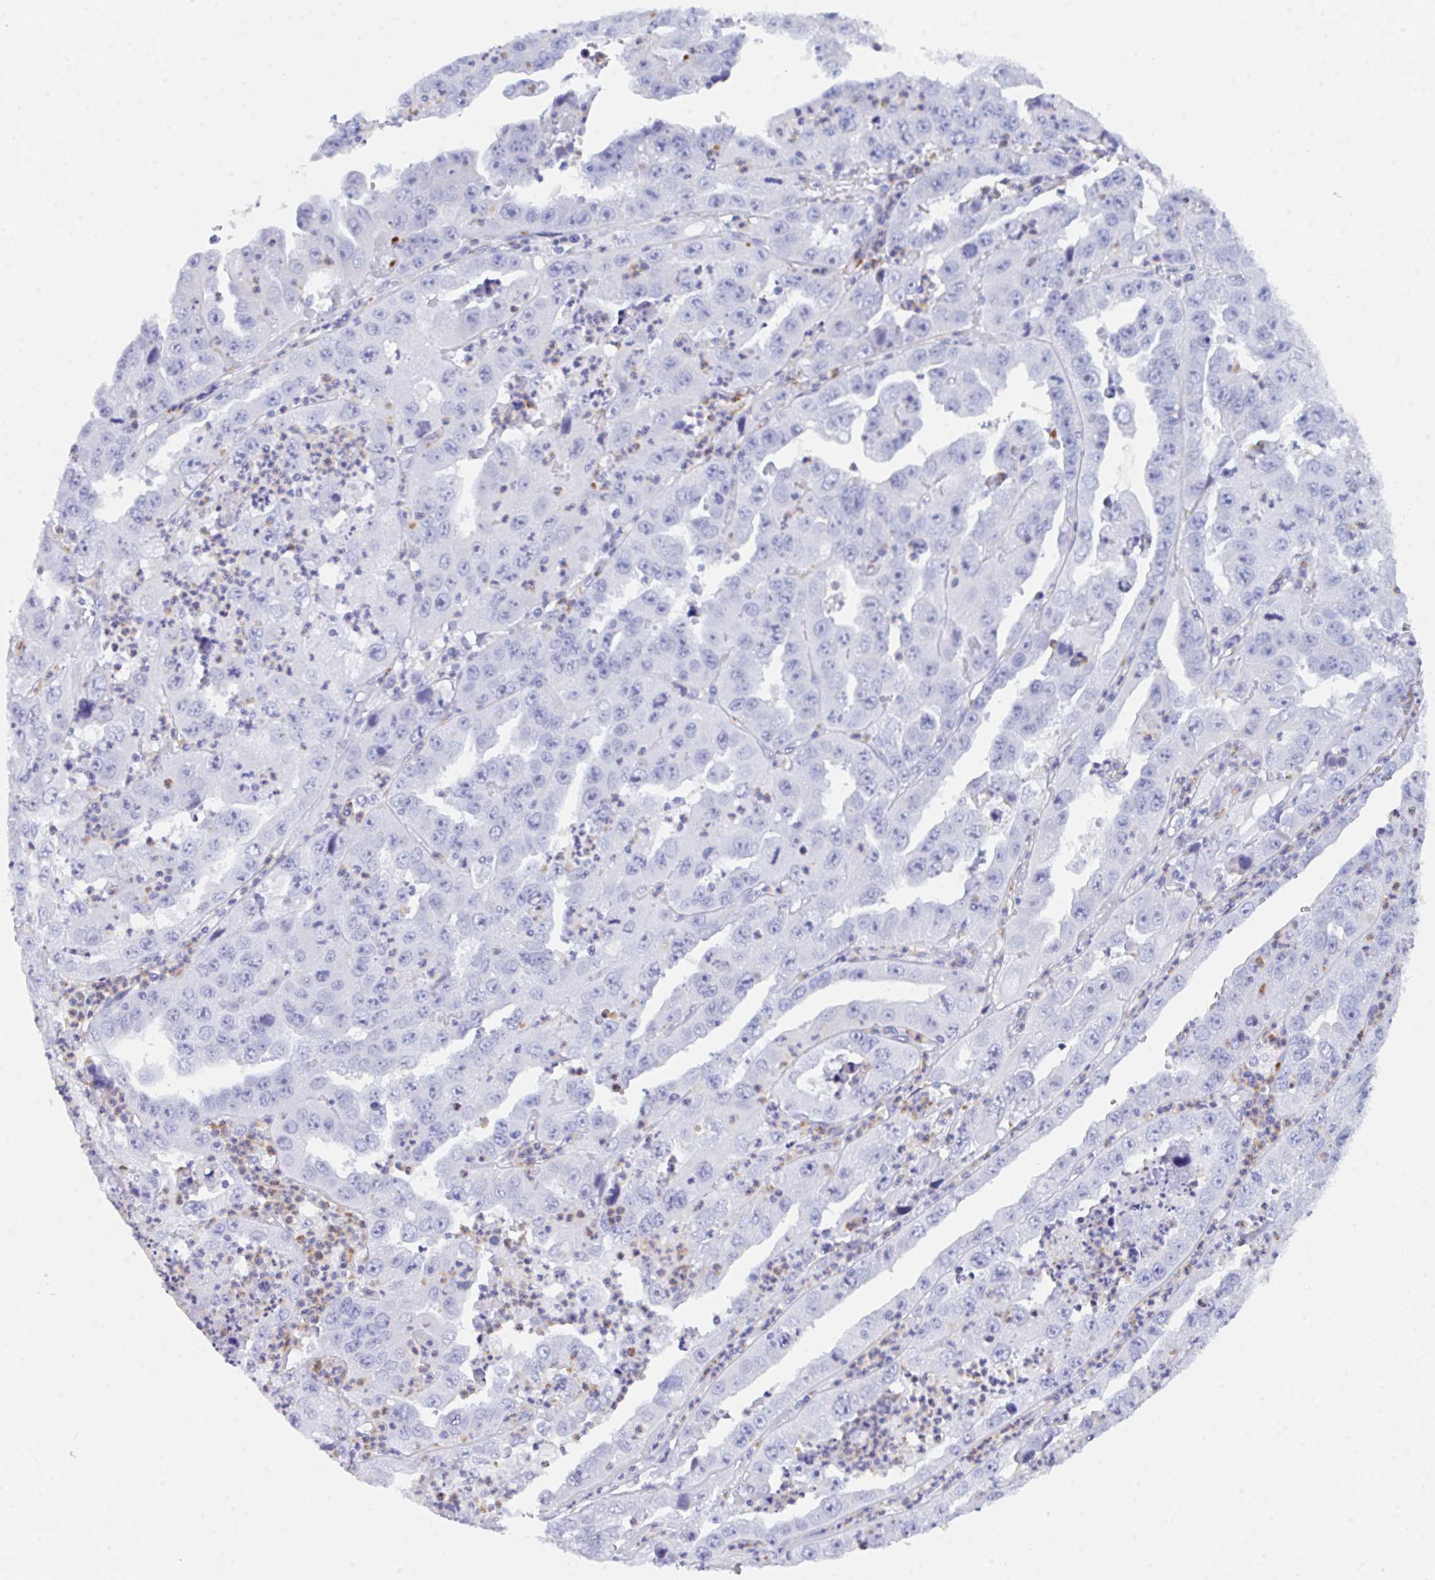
{"staining": {"intensity": "negative", "quantity": "none", "location": "none"}, "tissue": "endometrial cancer", "cell_type": "Tumor cells", "image_type": "cancer", "snomed": [{"axis": "morphology", "description": "Adenocarcinoma, NOS"}, {"axis": "topography", "description": "Uterus"}], "caption": "IHC image of neoplastic tissue: human endometrial adenocarcinoma stained with DAB (3,3'-diaminobenzidine) displays no significant protein staining in tumor cells. (DAB (3,3'-diaminobenzidine) immunohistochemistry, high magnification).", "gene": "CEP170B", "patient": {"sex": "female", "age": 62}}